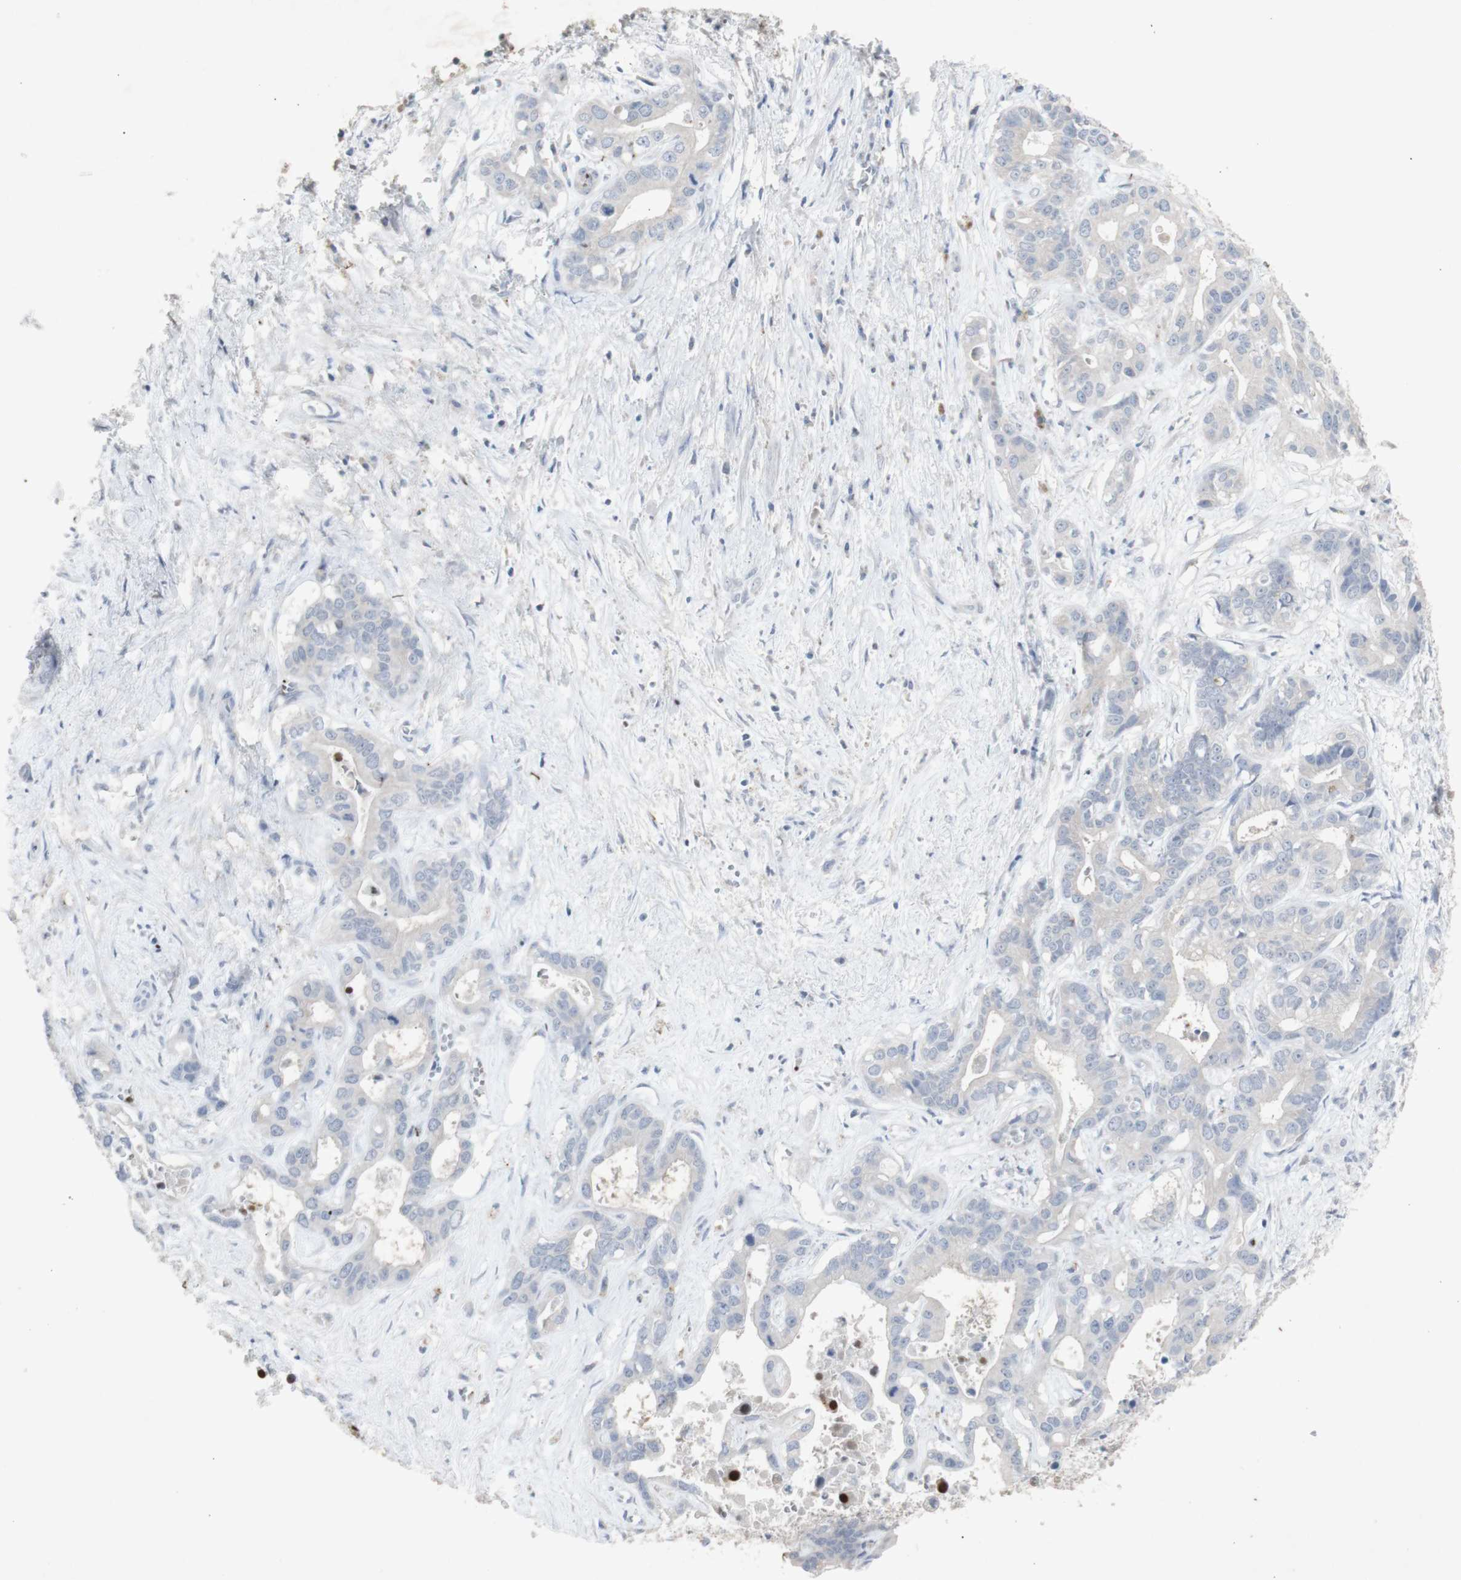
{"staining": {"intensity": "negative", "quantity": "none", "location": "none"}, "tissue": "liver cancer", "cell_type": "Tumor cells", "image_type": "cancer", "snomed": [{"axis": "morphology", "description": "Cholangiocarcinoma"}, {"axis": "topography", "description": "Liver"}], "caption": "Immunohistochemistry of human liver cancer (cholangiocarcinoma) exhibits no positivity in tumor cells.", "gene": "INS", "patient": {"sex": "female", "age": 65}}